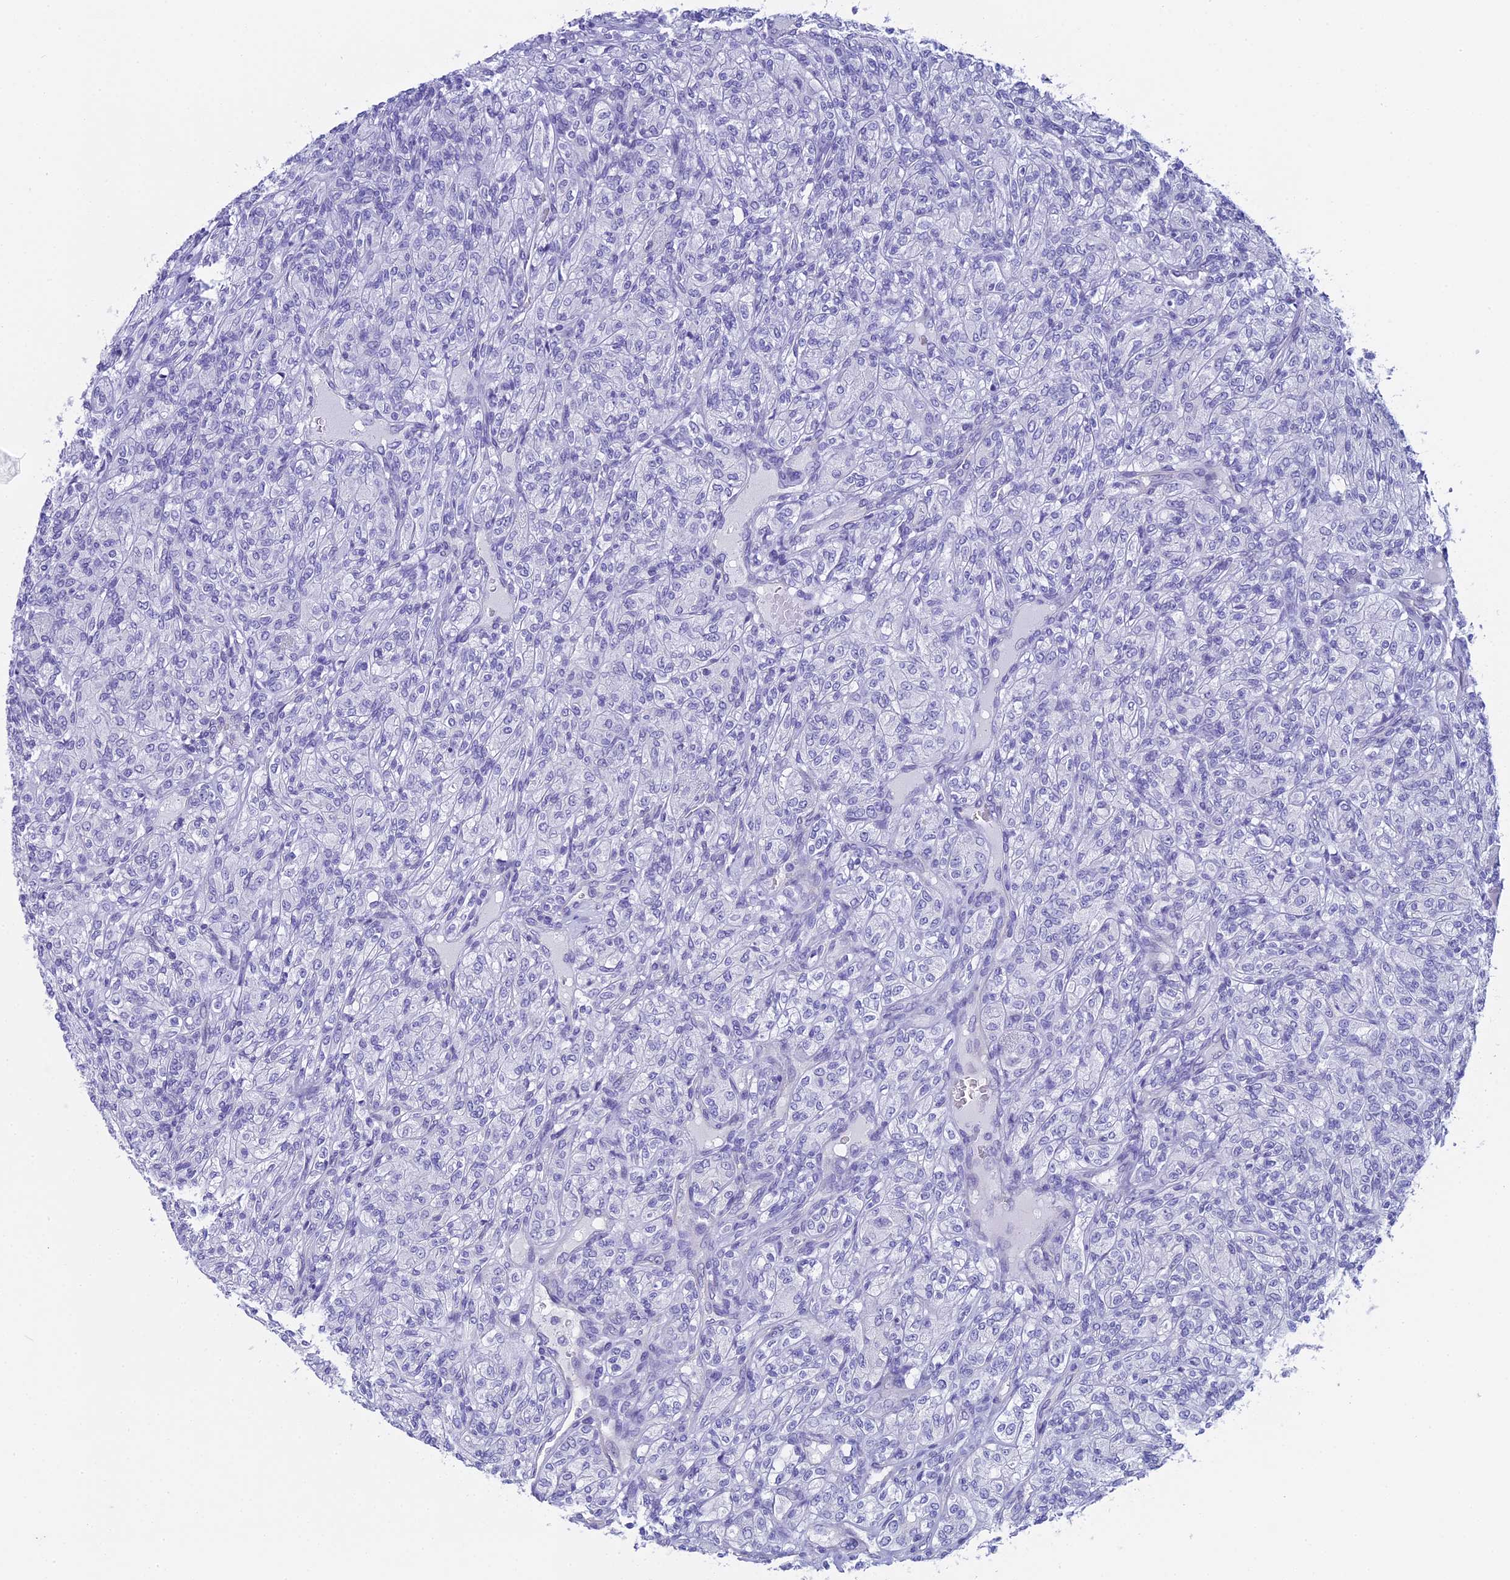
{"staining": {"intensity": "negative", "quantity": "none", "location": "none"}, "tissue": "renal cancer", "cell_type": "Tumor cells", "image_type": "cancer", "snomed": [{"axis": "morphology", "description": "Adenocarcinoma, NOS"}, {"axis": "topography", "description": "Kidney"}], "caption": "An image of renal cancer stained for a protein shows no brown staining in tumor cells.", "gene": "TACSTD2", "patient": {"sex": "male", "age": 77}}